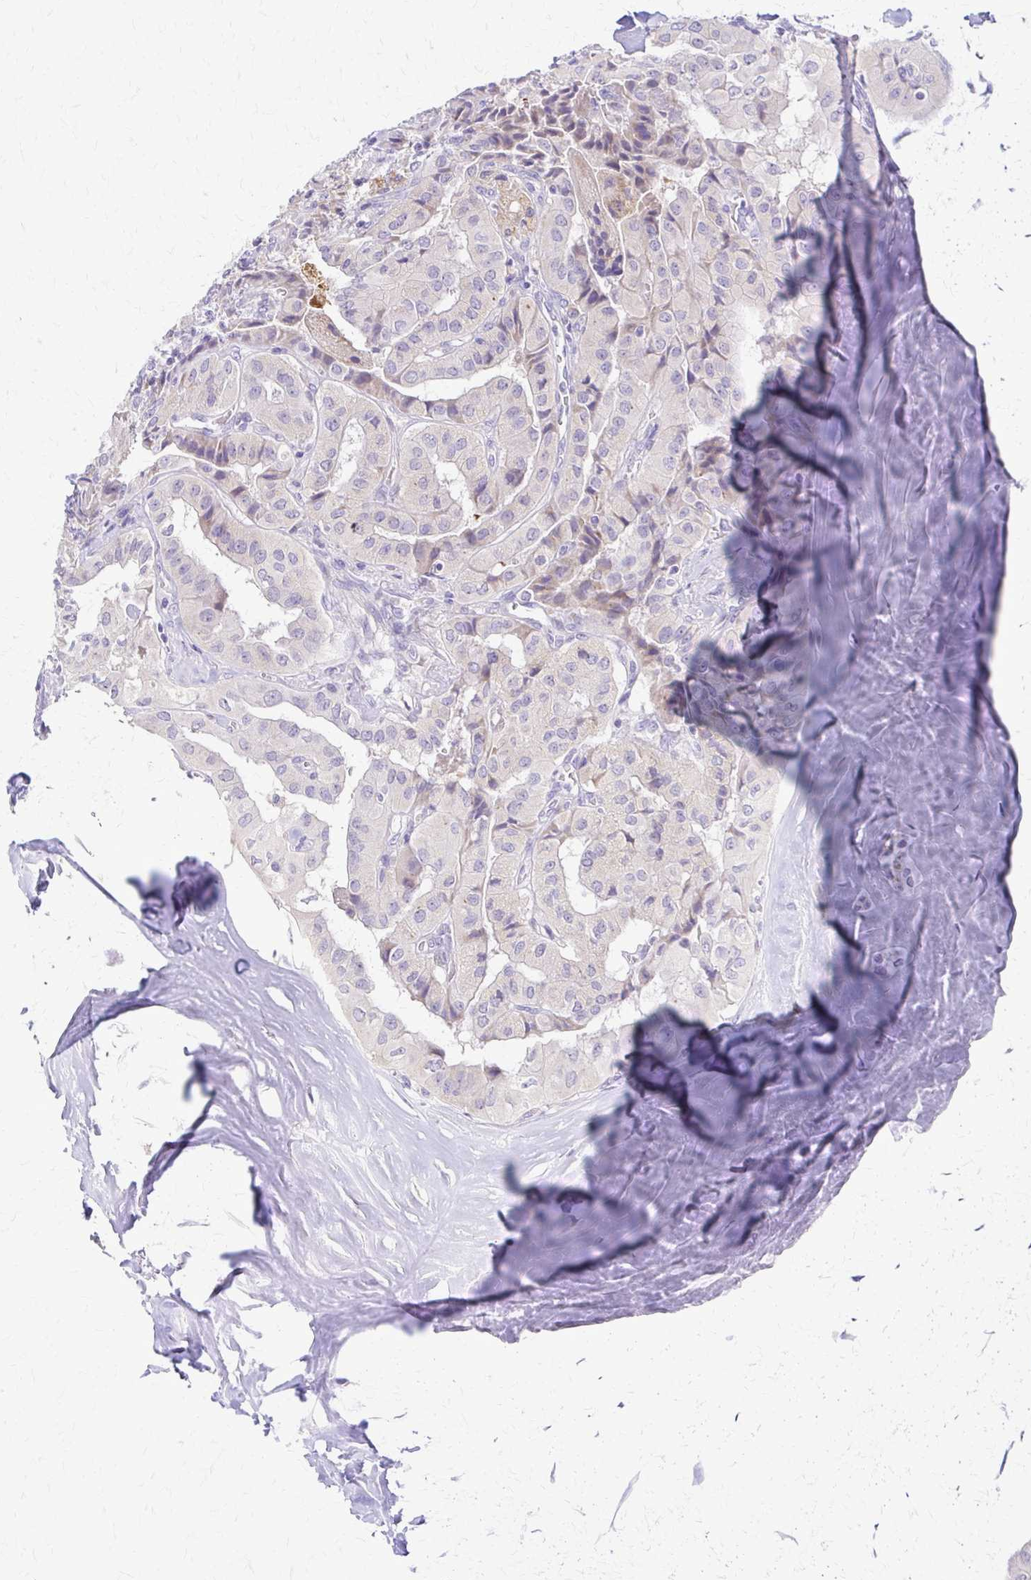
{"staining": {"intensity": "negative", "quantity": "none", "location": "none"}, "tissue": "thyroid cancer", "cell_type": "Tumor cells", "image_type": "cancer", "snomed": [{"axis": "morphology", "description": "Normal tissue, NOS"}, {"axis": "morphology", "description": "Papillary adenocarcinoma, NOS"}, {"axis": "topography", "description": "Thyroid gland"}], "caption": "This is an IHC micrograph of papillary adenocarcinoma (thyroid). There is no positivity in tumor cells.", "gene": "SAMD13", "patient": {"sex": "female", "age": 59}}